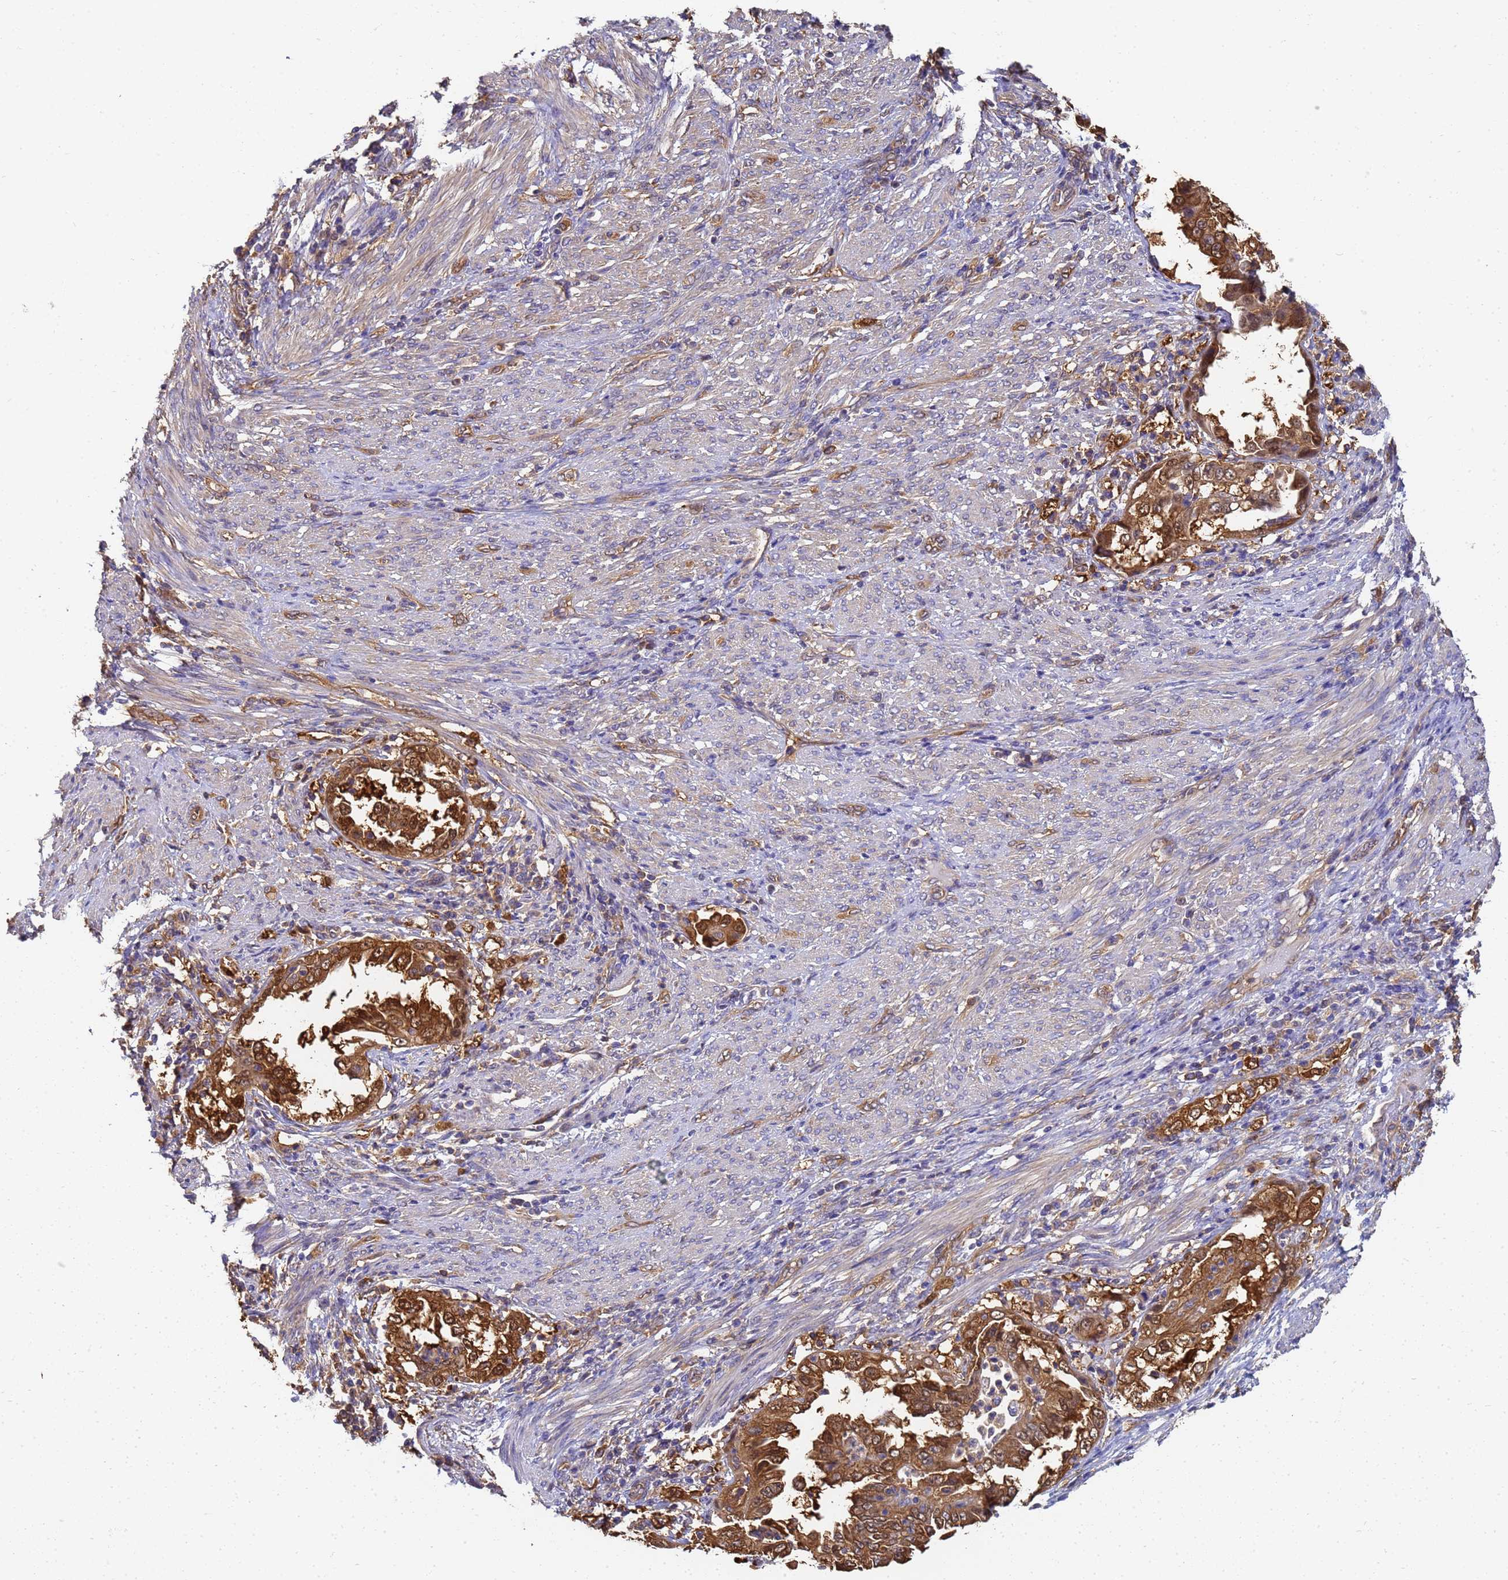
{"staining": {"intensity": "moderate", "quantity": ">75%", "location": "cytoplasmic/membranous,nuclear"}, "tissue": "endometrial cancer", "cell_type": "Tumor cells", "image_type": "cancer", "snomed": [{"axis": "morphology", "description": "Adenocarcinoma, NOS"}, {"axis": "topography", "description": "Endometrium"}], "caption": "Endometrial cancer (adenocarcinoma) stained for a protein displays moderate cytoplasmic/membranous and nuclear positivity in tumor cells.", "gene": "NME1-NME2", "patient": {"sex": "female", "age": 85}}